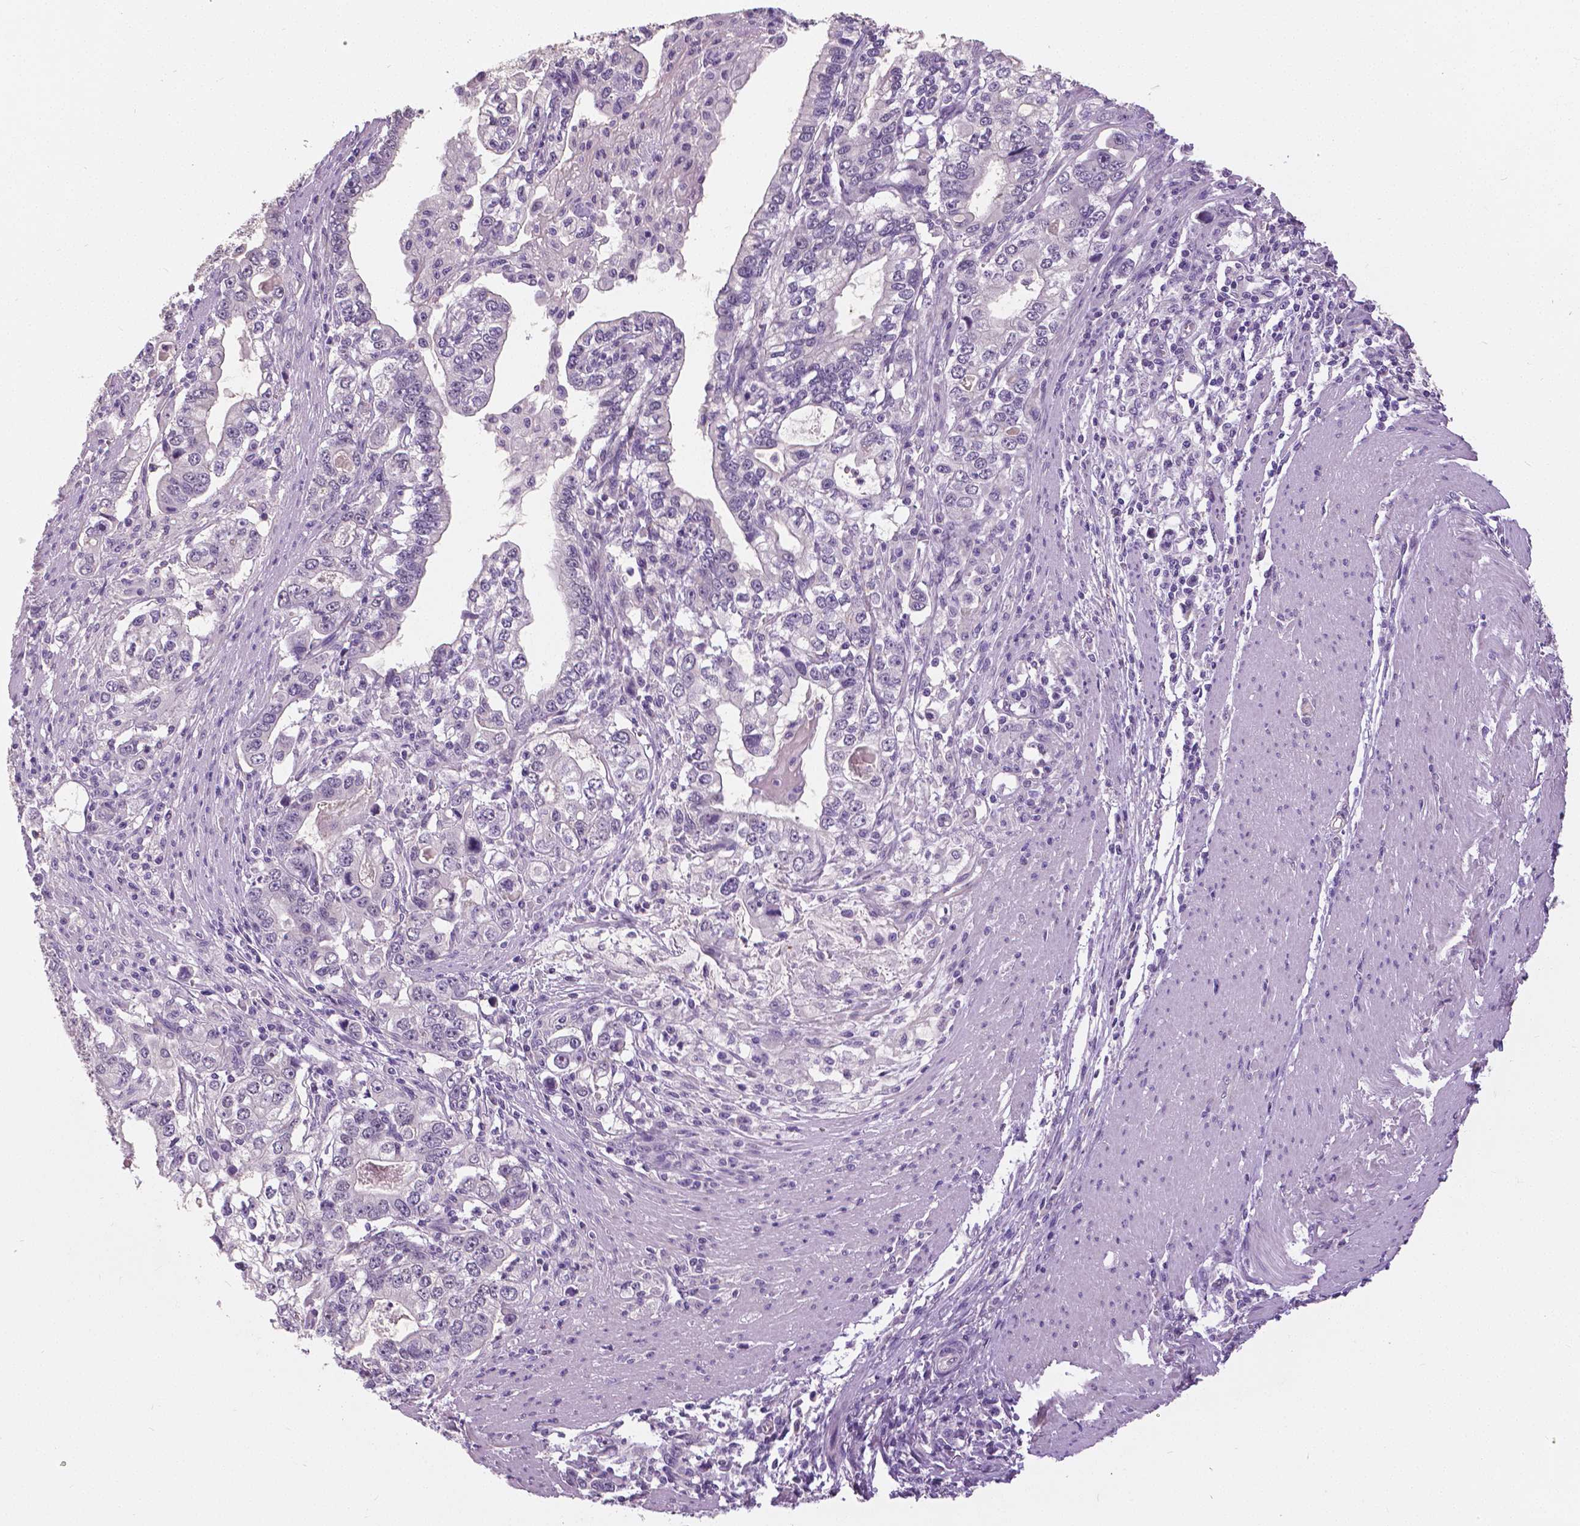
{"staining": {"intensity": "negative", "quantity": "none", "location": "none"}, "tissue": "stomach cancer", "cell_type": "Tumor cells", "image_type": "cancer", "snomed": [{"axis": "morphology", "description": "Adenocarcinoma, NOS"}, {"axis": "topography", "description": "Stomach, lower"}], "caption": "This is an IHC histopathology image of human stomach cancer. There is no positivity in tumor cells.", "gene": "FOXA1", "patient": {"sex": "female", "age": 72}}